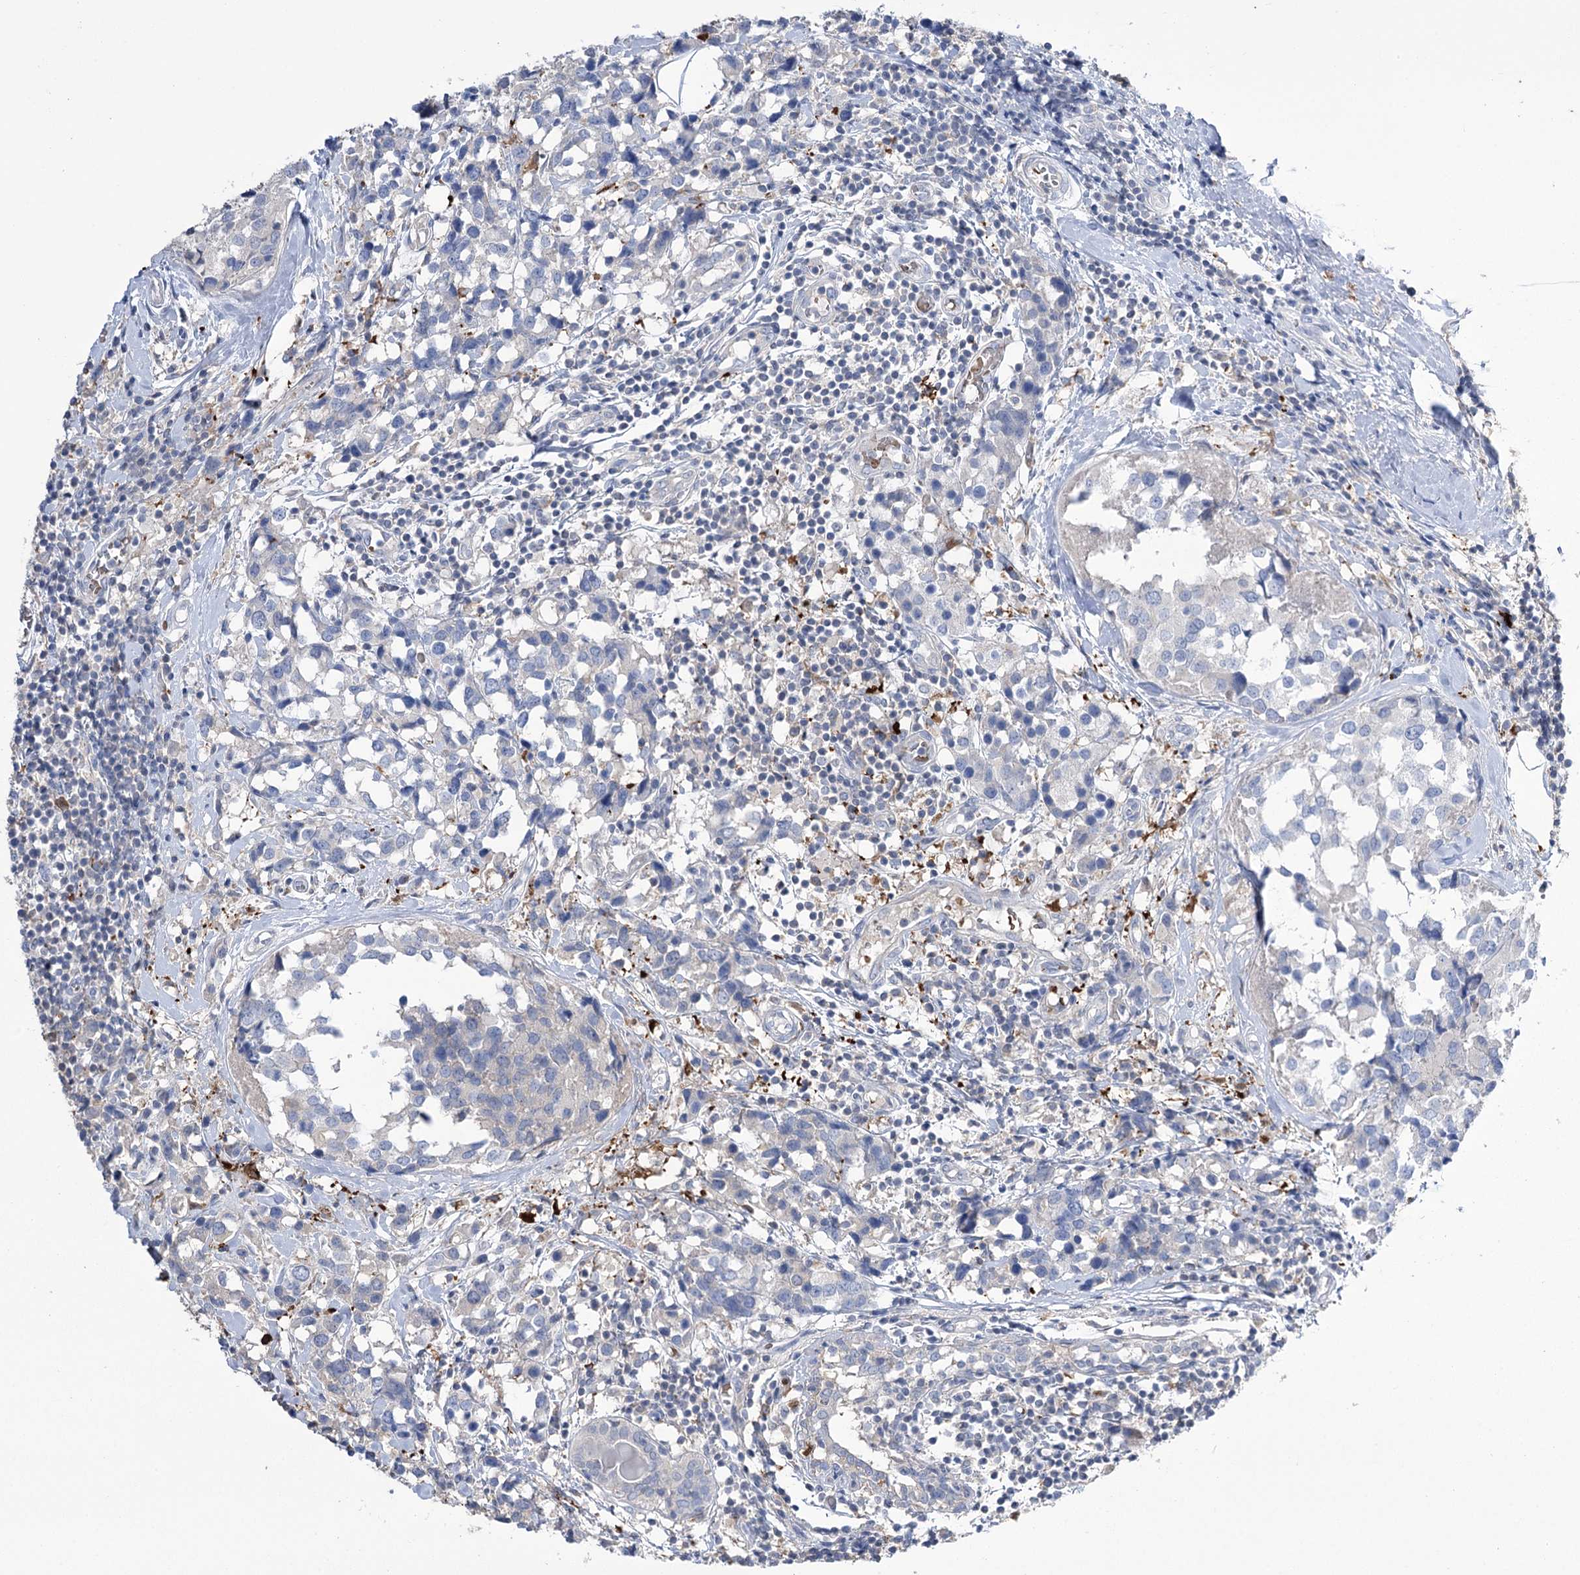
{"staining": {"intensity": "negative", "quantity": "none", "location": "none"}, "tissue": "breast cancer", "cell_type": "Tumor cells", "image_type": "cancer", "snomed": [{"axis": "morphology", "description": "Lobular carcinoma"}, {"axis": "topography", "description": "Breast"}], "caption": "Micrograph shows no significant protein staining in tumor cells of breast cancer.", "gene": "ZNF622", "patient": {"sex": "female", "age": 59}}